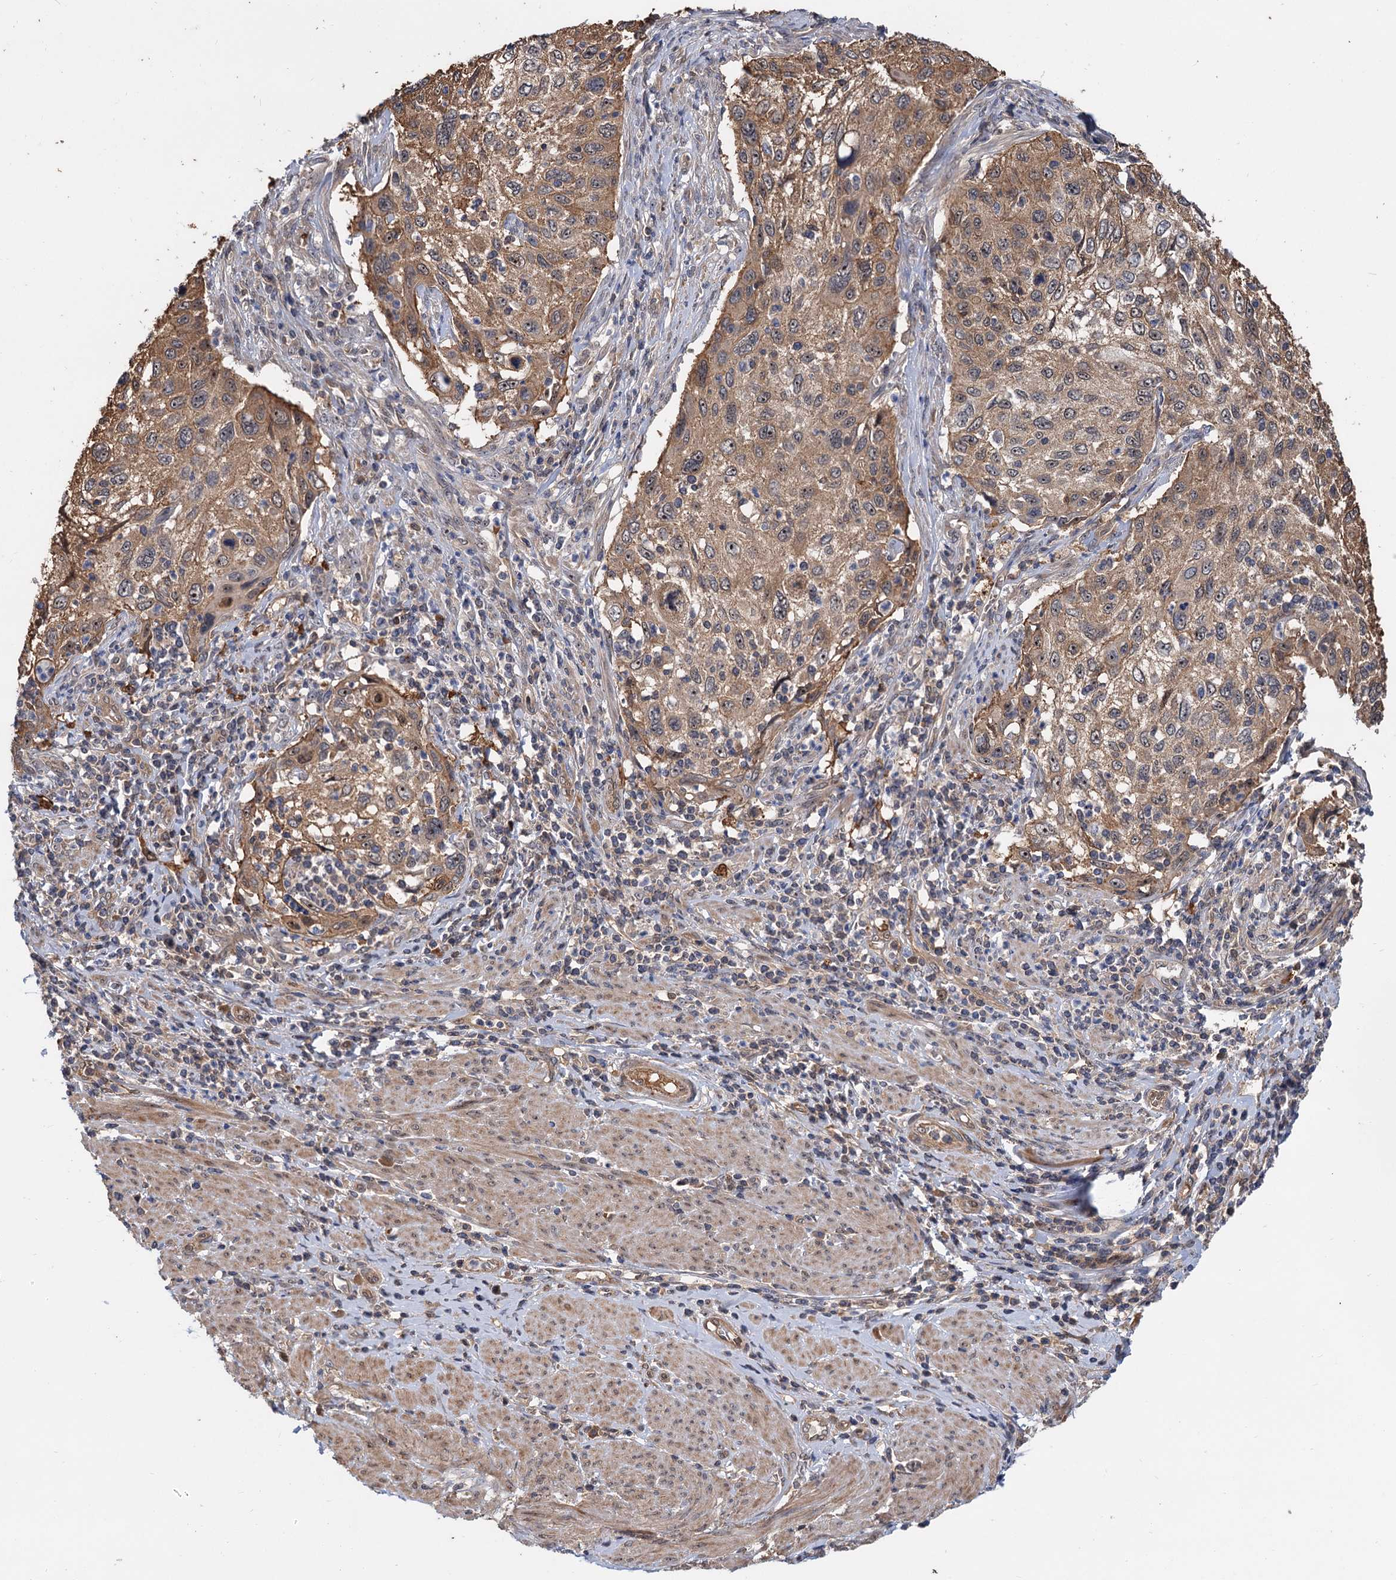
{"staining": {"intensity": "moderate", "quantity": ">75%", "location": "cytoplasmic/membranous"}, "tissue": "cervical cancer", "cell_type": "Tumor cells", "image_type": "cancer", "snomed": [{"axis": "morphology", "description": "Squamous cell carcinoma, NOS"}, {"axis": "topography", "description": "Cervix"}], "caption": "A histopathology image showing moderate cytoplasmic/membranous positivity in approximately >75% of tumor cells in squamous cell carcinoma (cervical), as visualized by brown immunohistochemical staining.", "gene": "SNX15", "patient": {"sex": "female", "age": 70}}